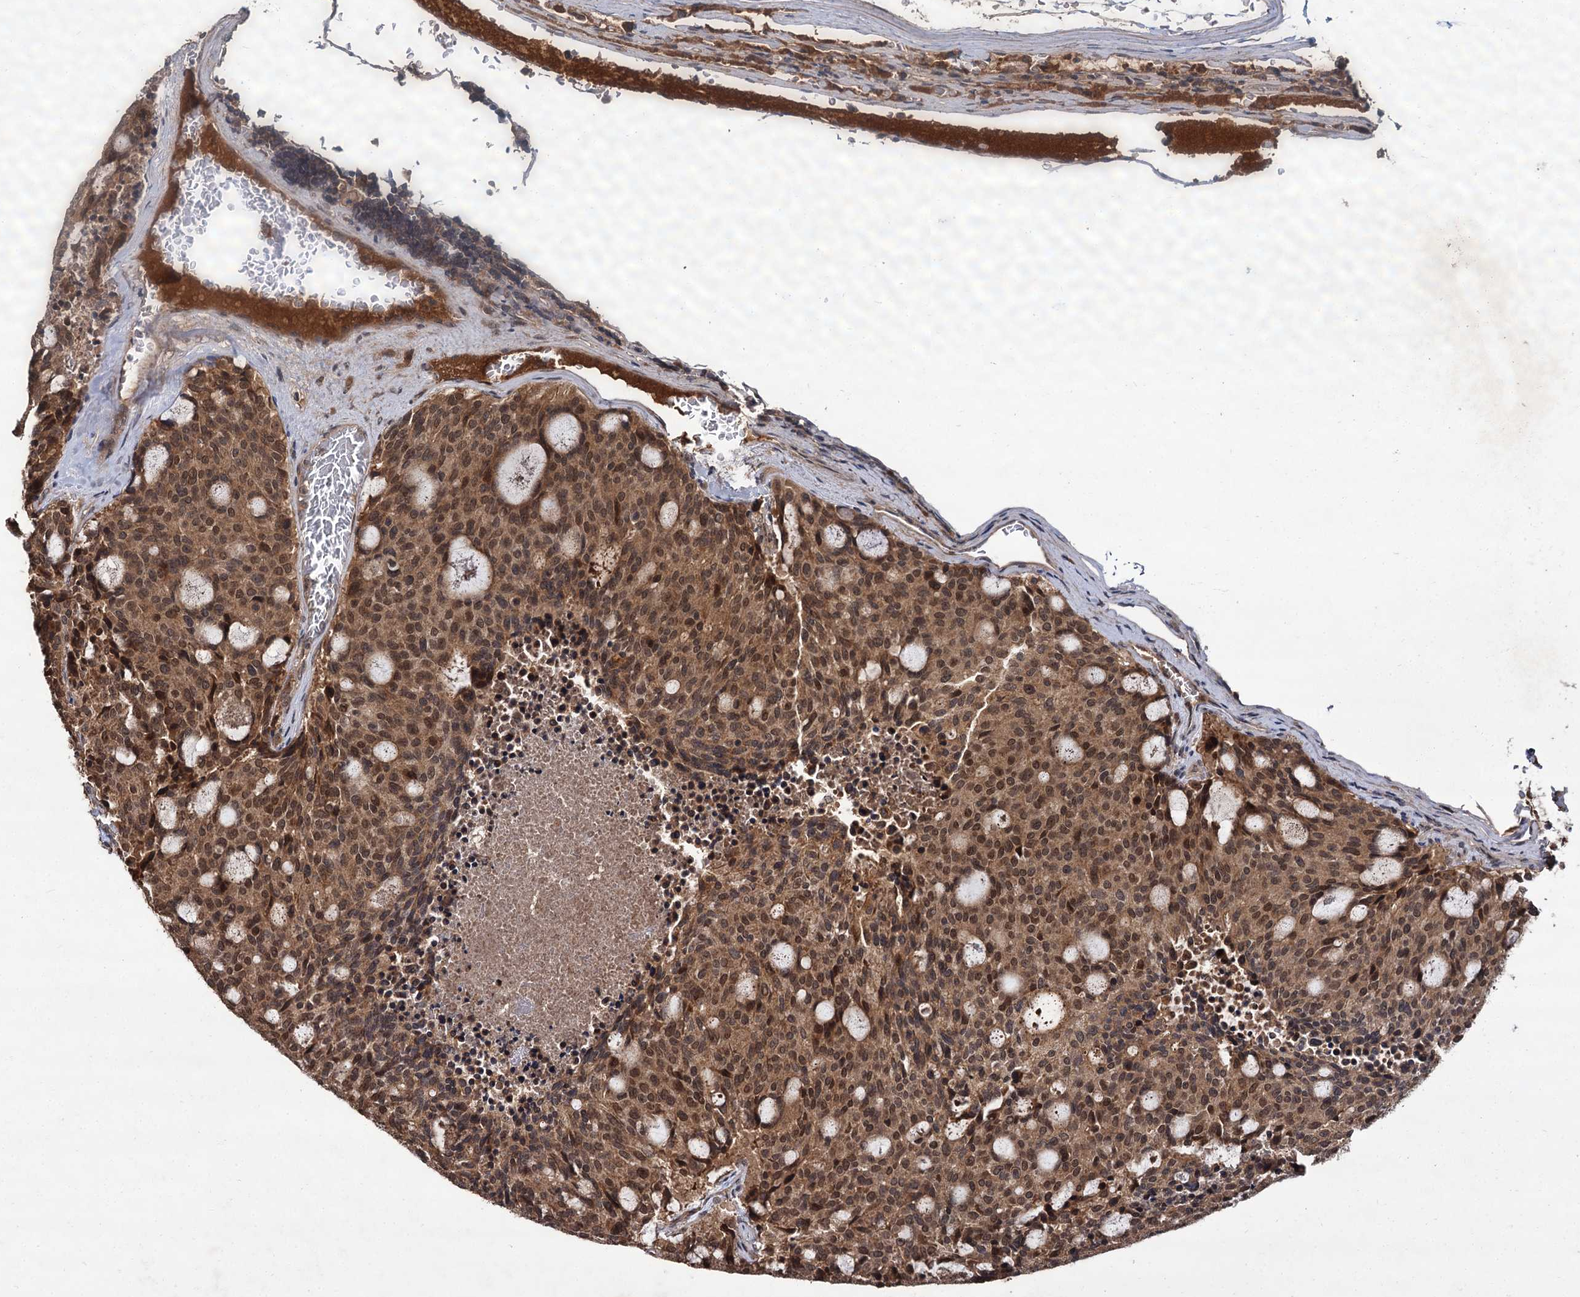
{"staining": {"intensity": "moderate", "quantity": "25%-75%", "location": "cytoplasmic/membranous,nuclear"}, "tissue": "carcinoid", "cell_type": "Tumor cells", "image_type": "cancer", "snomed": [{"axis": "morphology", "description": "Carcinoid, malignant, NOS"}, {"axis": "topography", "description": "Pancreas"}], "caption": "Human malignant carcinoid stained for a protein (brown) shows moderate cytoplasmic/membranous and nuclear positive positivity in approximately 25%-75% of tumor cells.", "gene": "MBD6", "patient": {"sex": "female", "age": 54}}